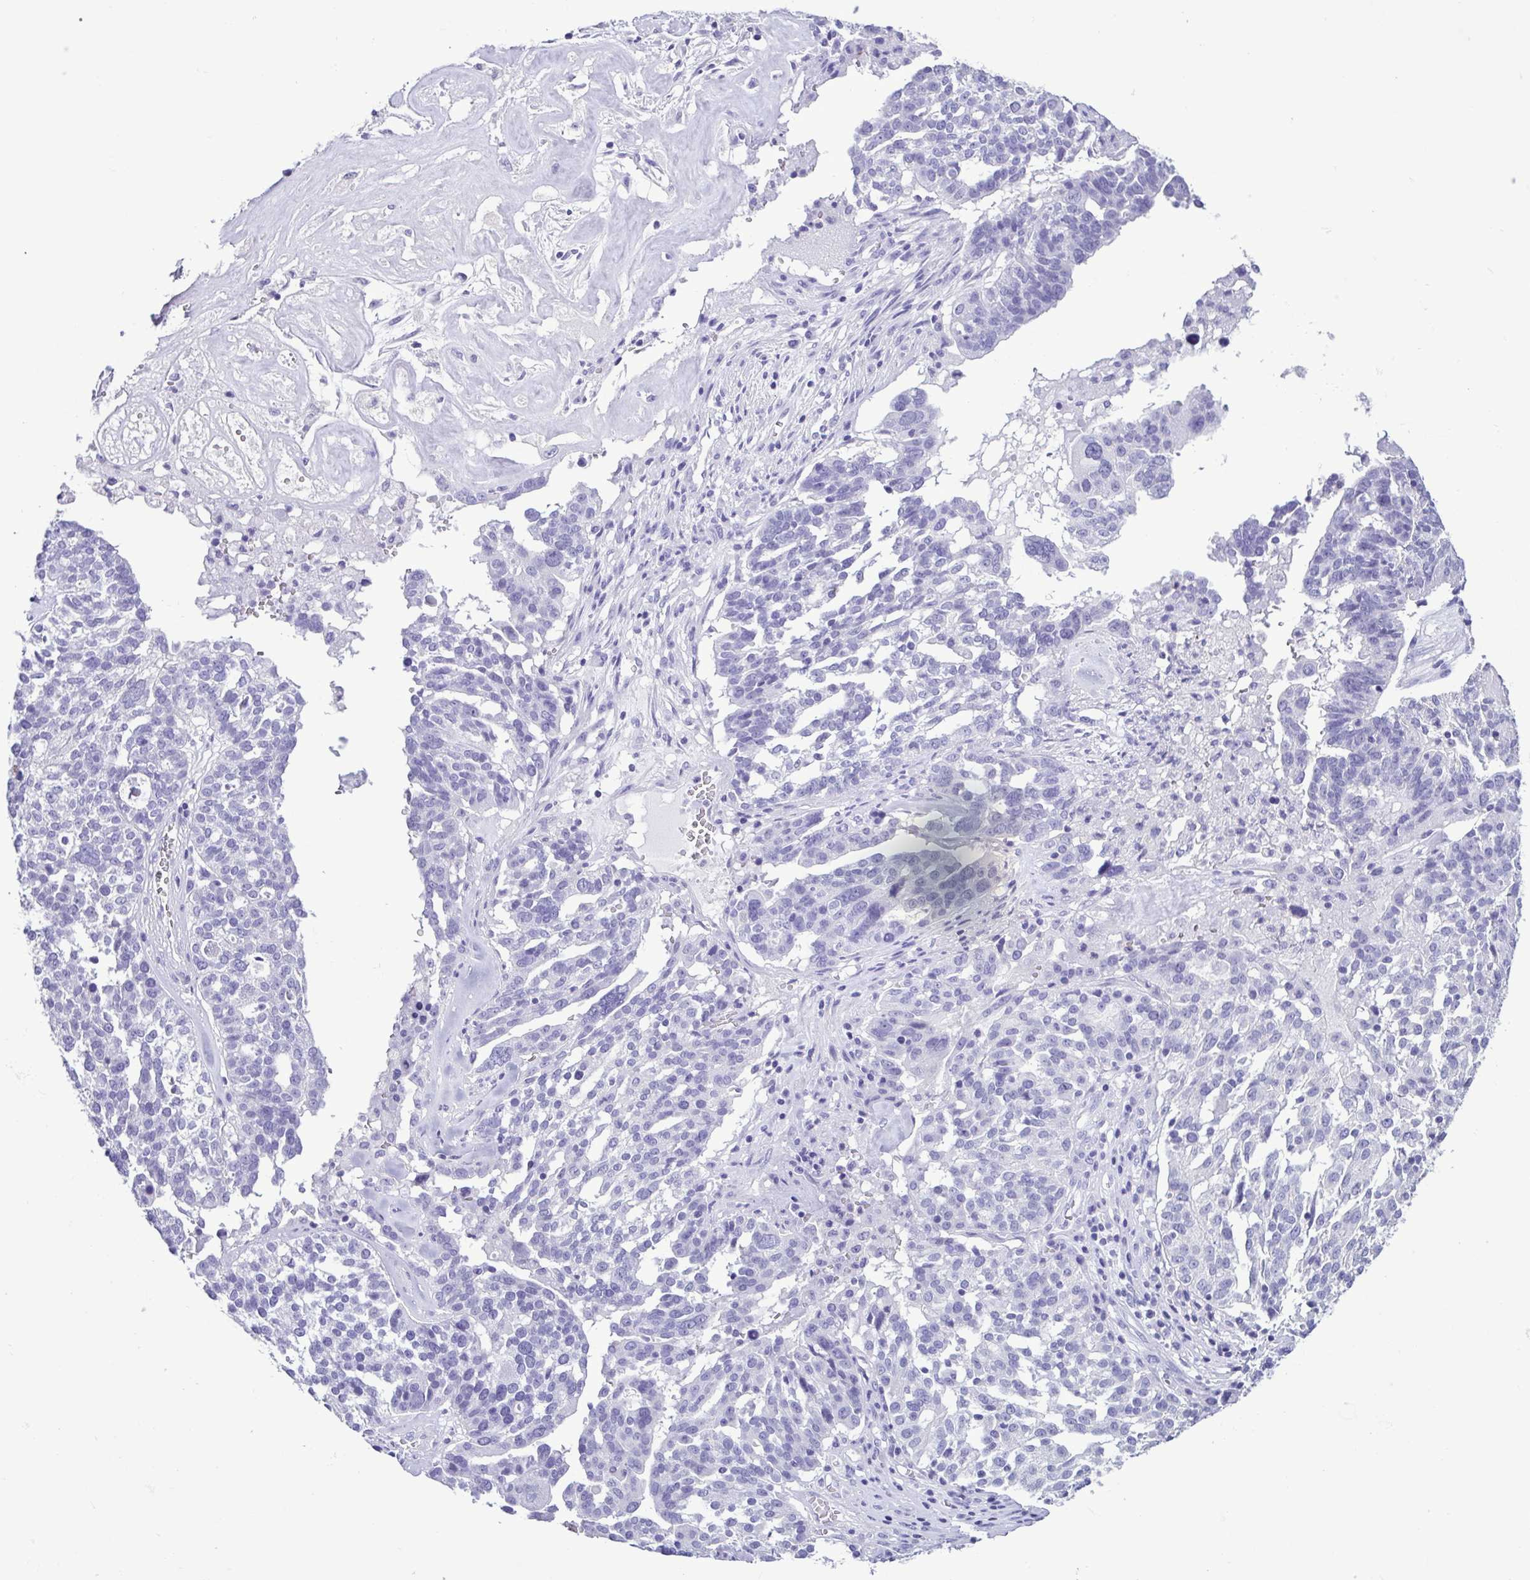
{"staining": {"intensity": "negative", "quantity": "none", "location": "none"}, "tissue": "ovarian cancer", "cell_type": "Tumor cells", "image_type": "cancer", "snomed": [{"axis": "morphology", "description": "Cystadenocarcinoma, serous, NOS"}, {"axis": "topography", "description": "Ovary"}], "caption": "Tumor cells are negative for protein expression in human ovarian serous cystadenocarcinoma.", "gene": "CBY2", "patient": {"sex": "female", "age": 59}}